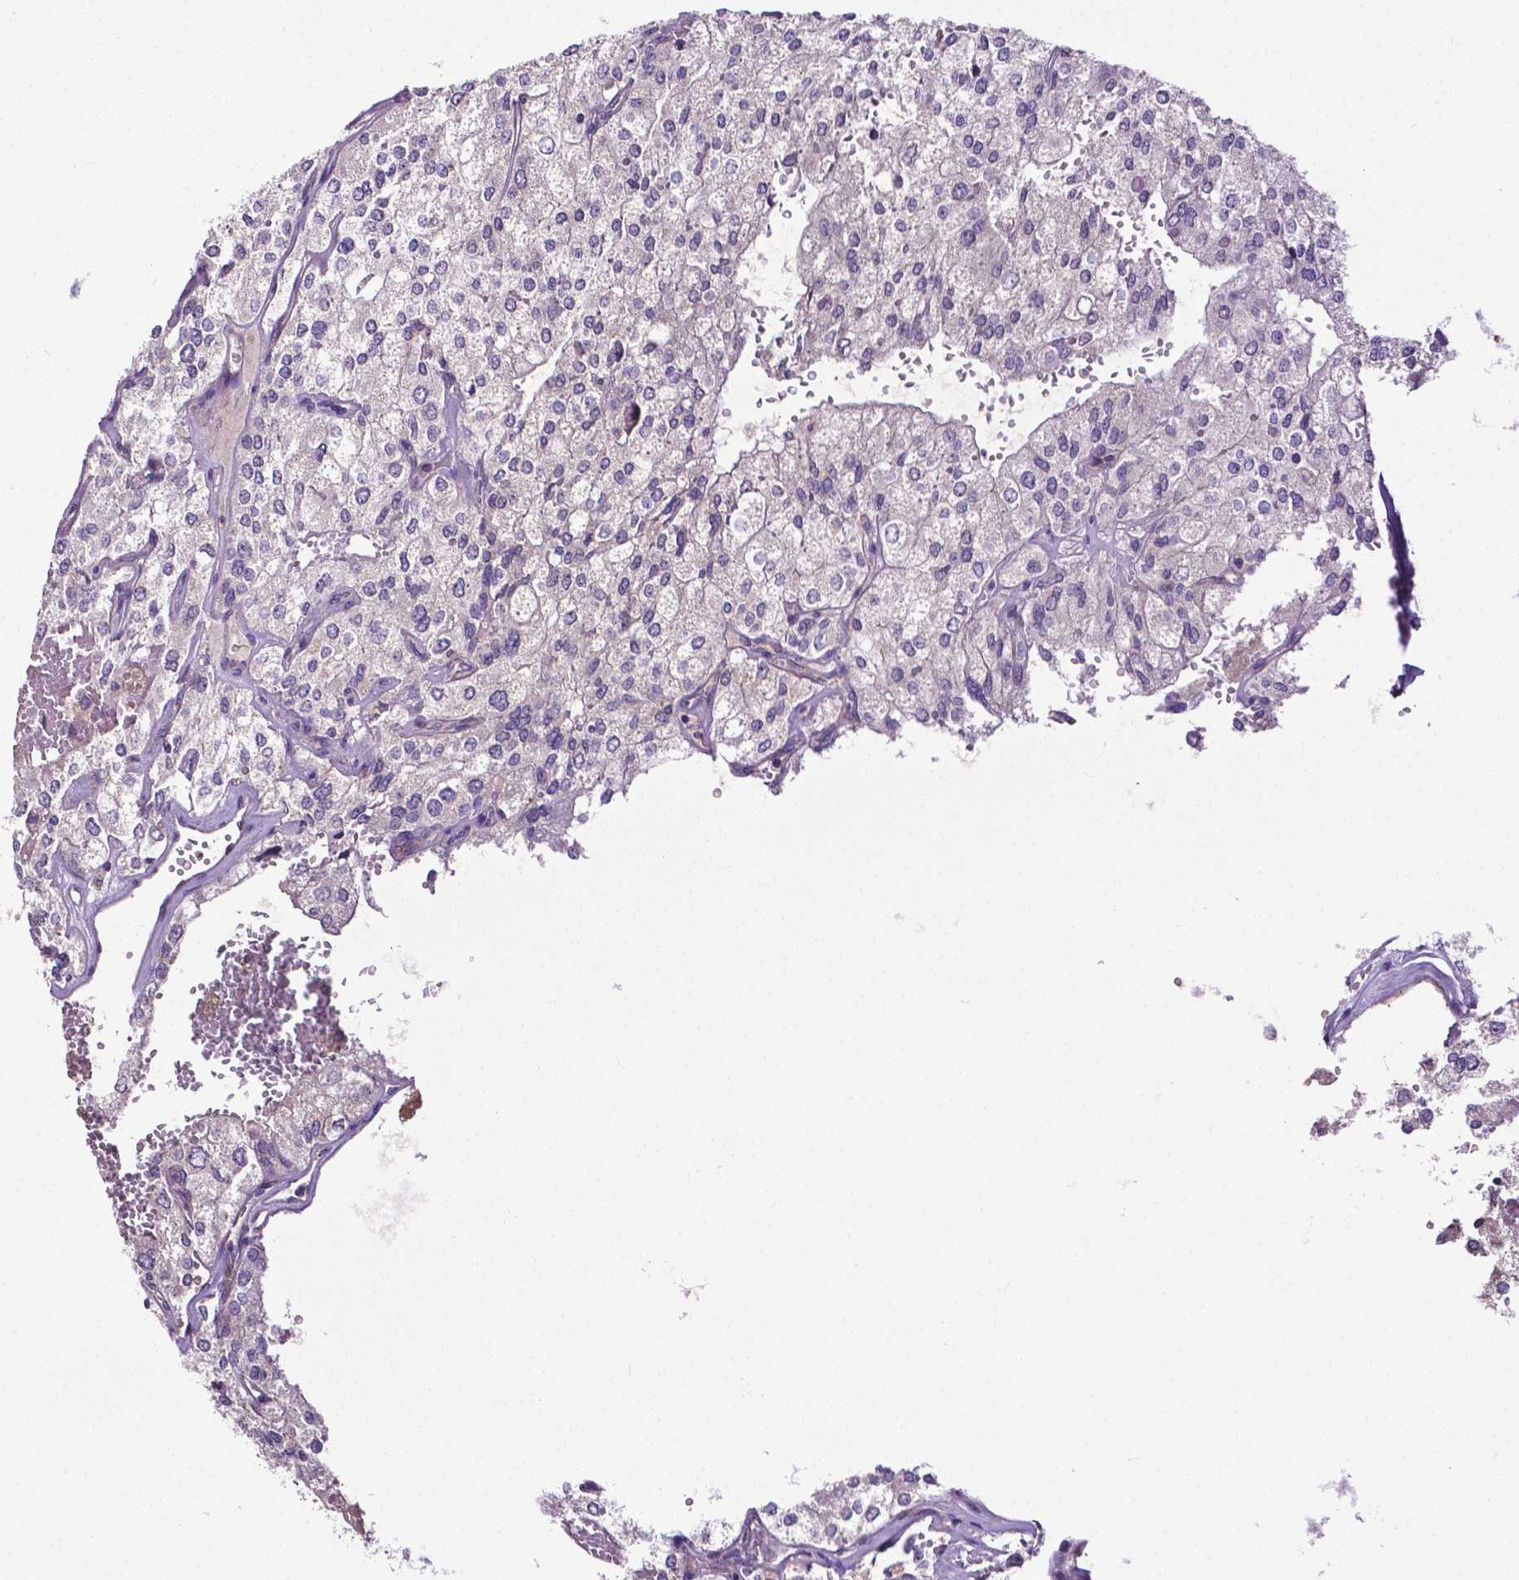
{"staining": {"intensity": "negative", "quantity": "none", "location": "none"}, "tissue": "renal cancer", "cell_type": "Tumor cells", "image_type": "cancer", "snomed": [{"axis": "morphology", "description": "Adenocarcinoma, NOS"}, {"axis": "topography", "description": "Kidney"}], "caption": "A histopathology image of human renal cancer is negative for staining in tumor cells.", "gene": "DICER1", "patient": {"sex": "female", "age": 70}}